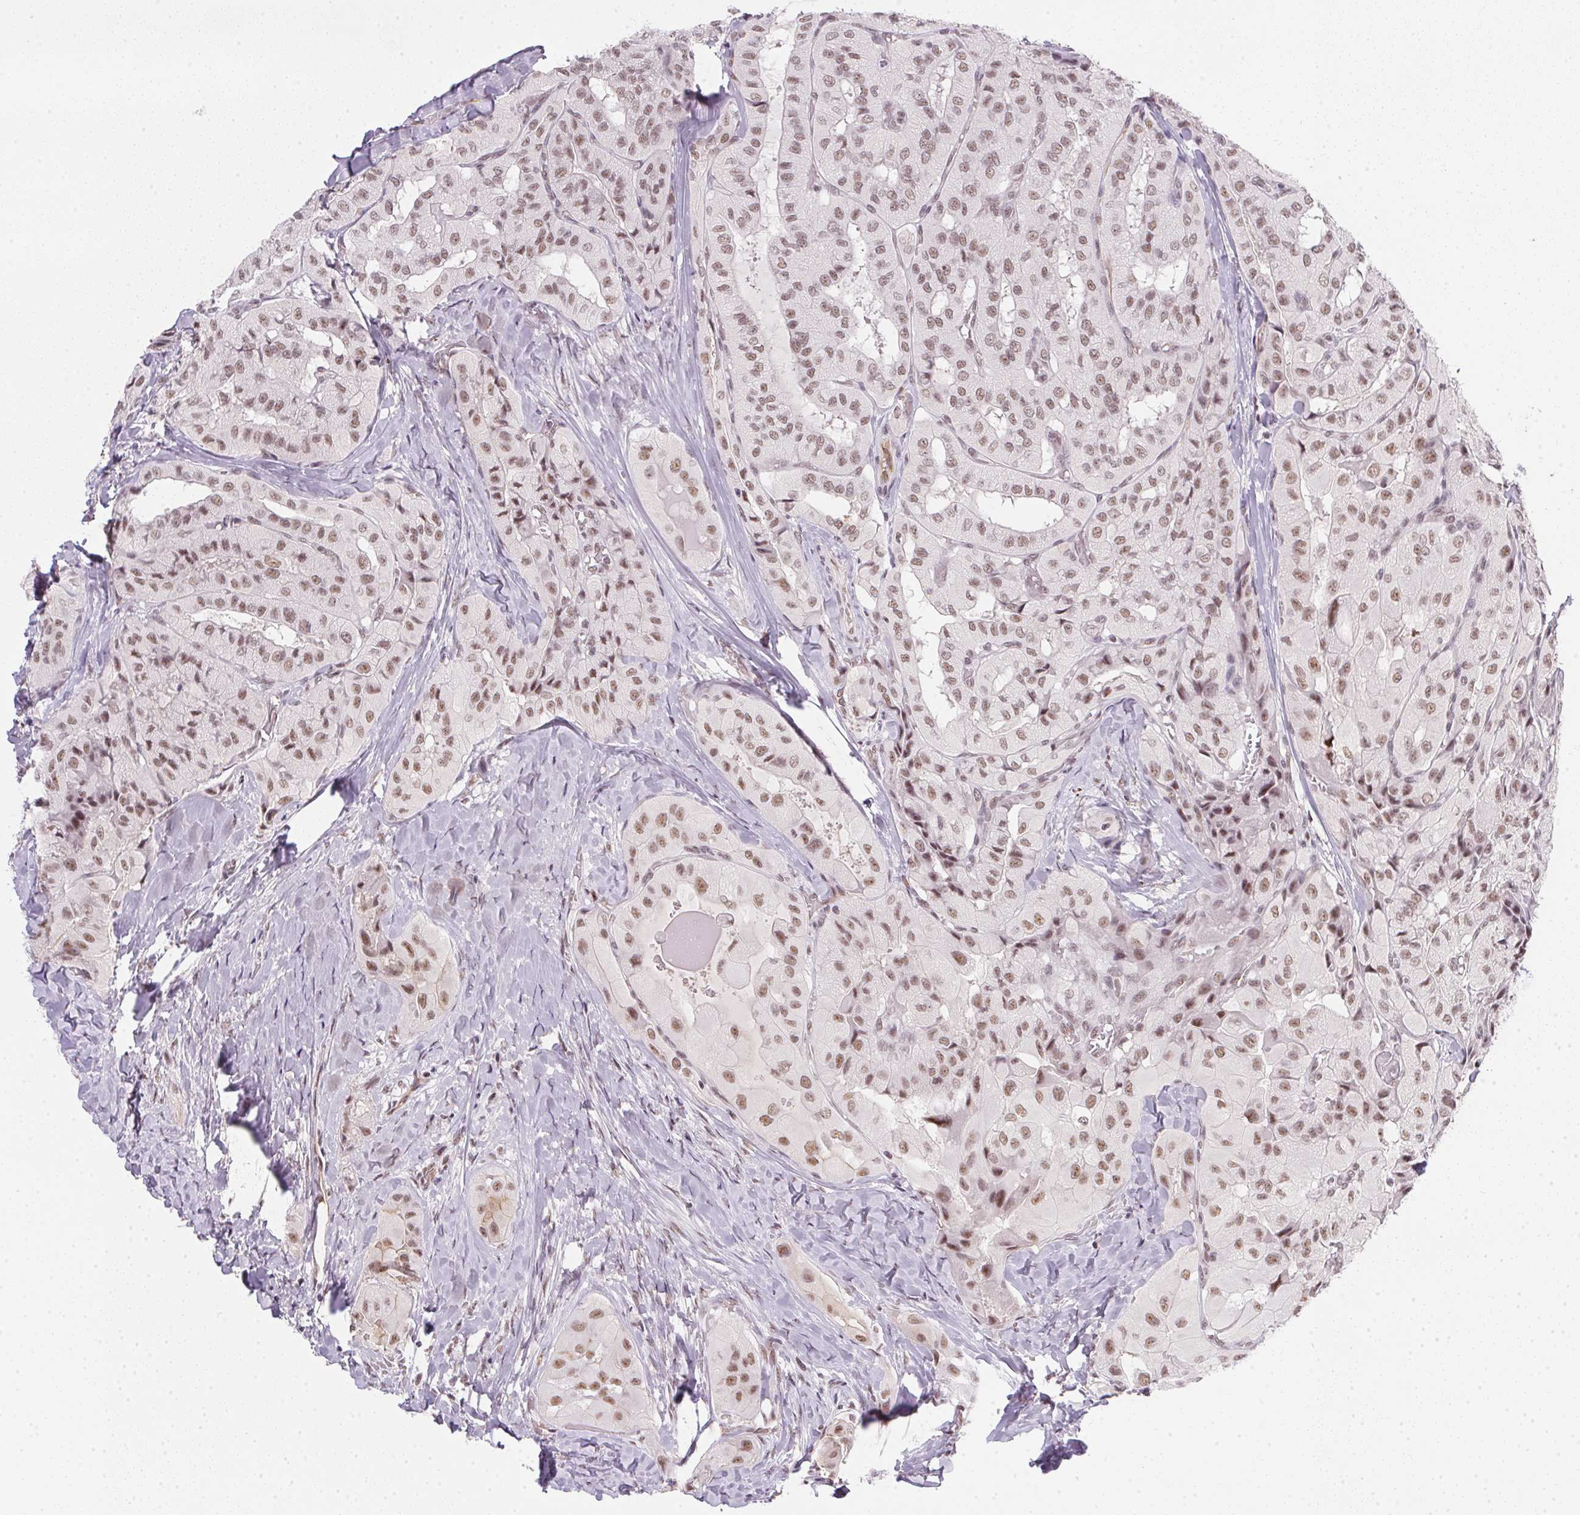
{"staining": {"intensity": "moderate", "quantity": ">75%", "location": "nuclear"}, "tissue": "thyroid cancer", "cell_type": "Tumor cells", "image_type": "cancer", "snomed": [{"axis": "morphology", "description": "Normal tissue, NOS"}, {"axis": "morphology", "description": "Papillary adenocarcinoma, NOS"}, {"axis": "topography", "description": "Thyroid gland"}], "caption": "Immunohistochemical staining of human thyroid papillary adenocarcinoma shows medium levels of moderate nuclear protein expression in approximately >75% of tumor cells. Using DAB (brown) and hematoxylin (blue) stains, captured at high magnification using brightfield microscopy.", "gene": "SRSF7", "patient": {"sex": "female", "age": 59}}